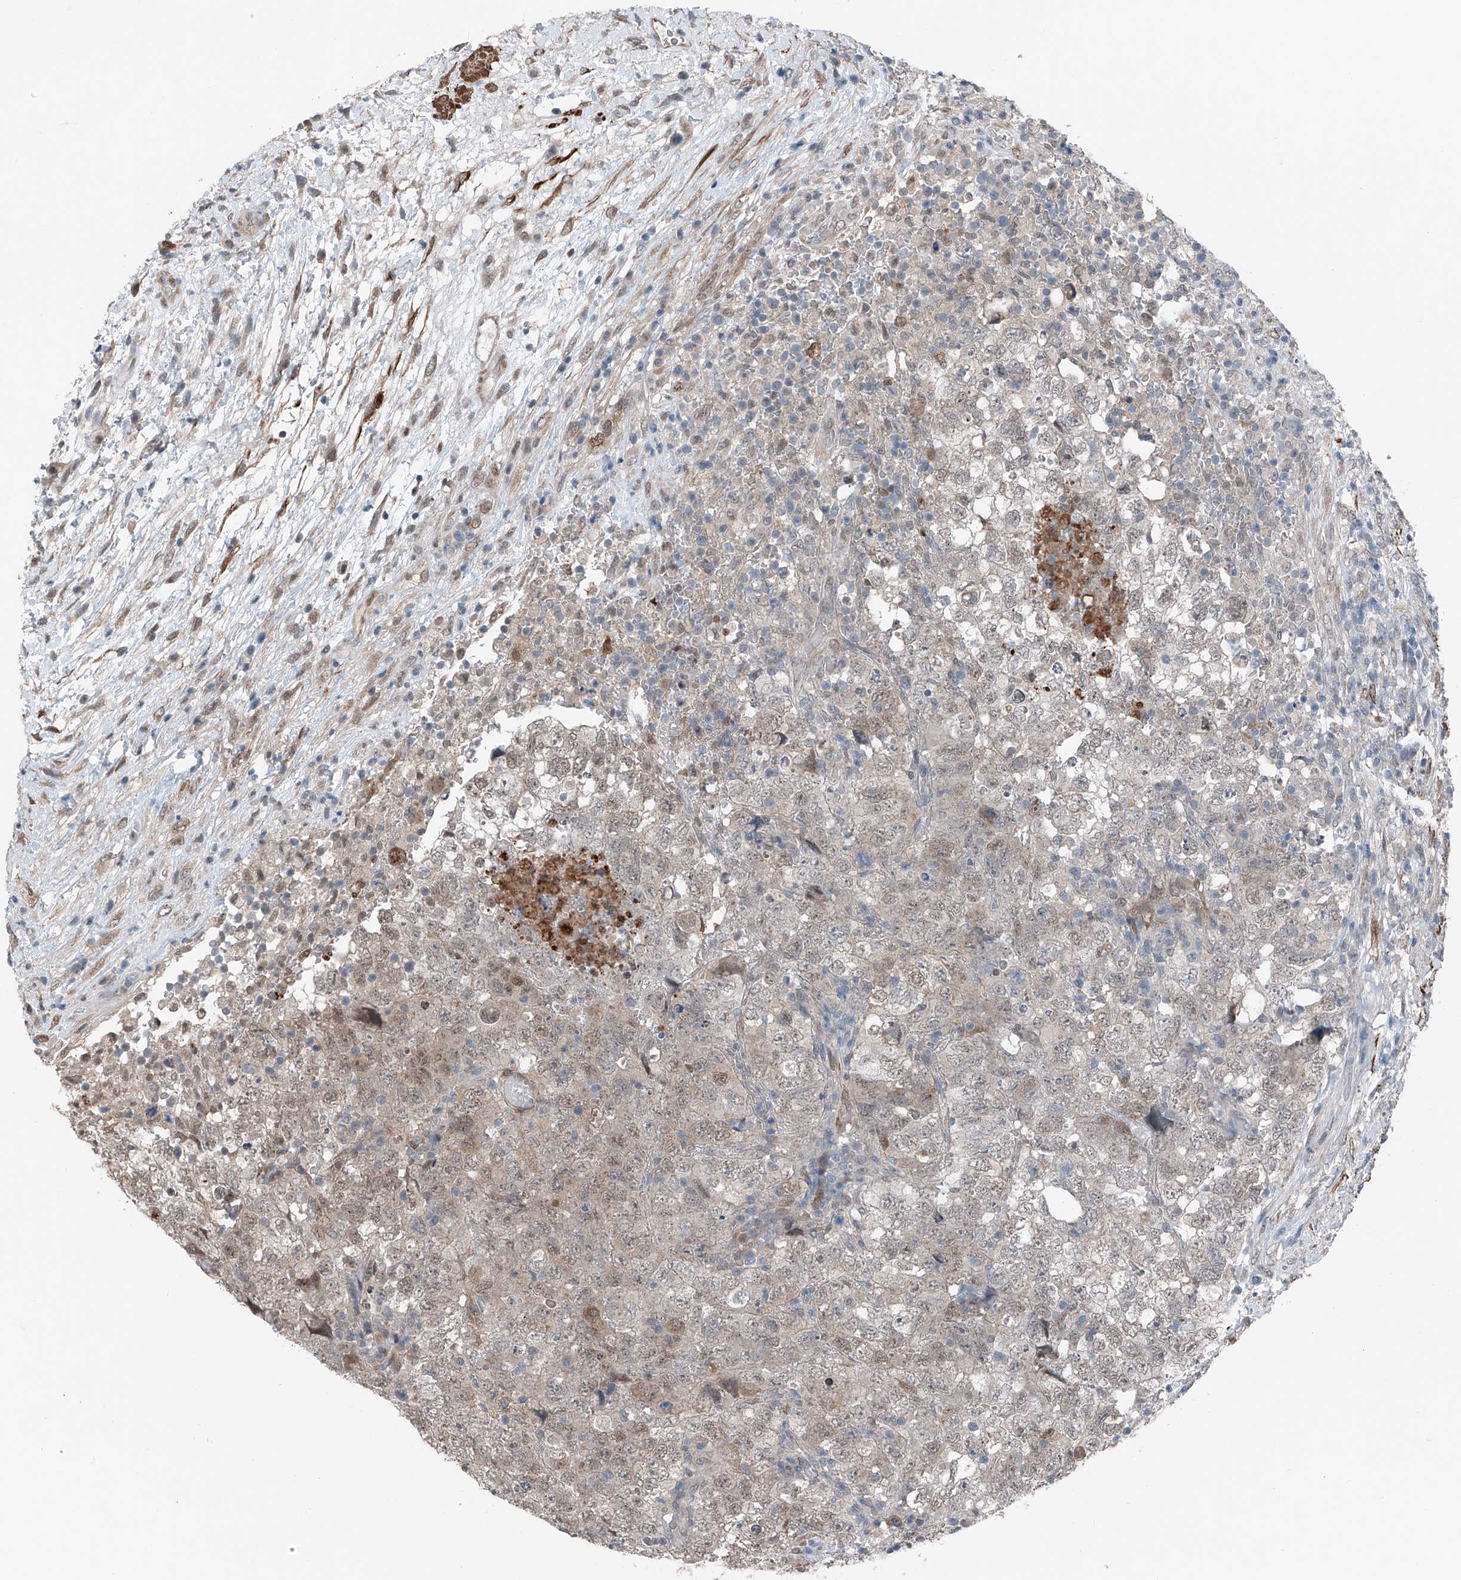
{"staining": {"intensity": "weak", "quantity": ">75%", "location": "nuclear"}, "tissue": "testis cancer", "cell_type": "Tumor cells", "image_type": "cancer", "snomed": [{"axis": "morphology", "description": "Carcinoma, Embryonal, NOS"}, {"axis": "topography", "description": "Testis"}], "caption": "About >75% of tumor cells in human testis cancer show weak nuclear protein positivity as visualized by brown immunohistochemical staining.", "gene": "HSPA6", "patient": {"sex": "male", "age": 37}}